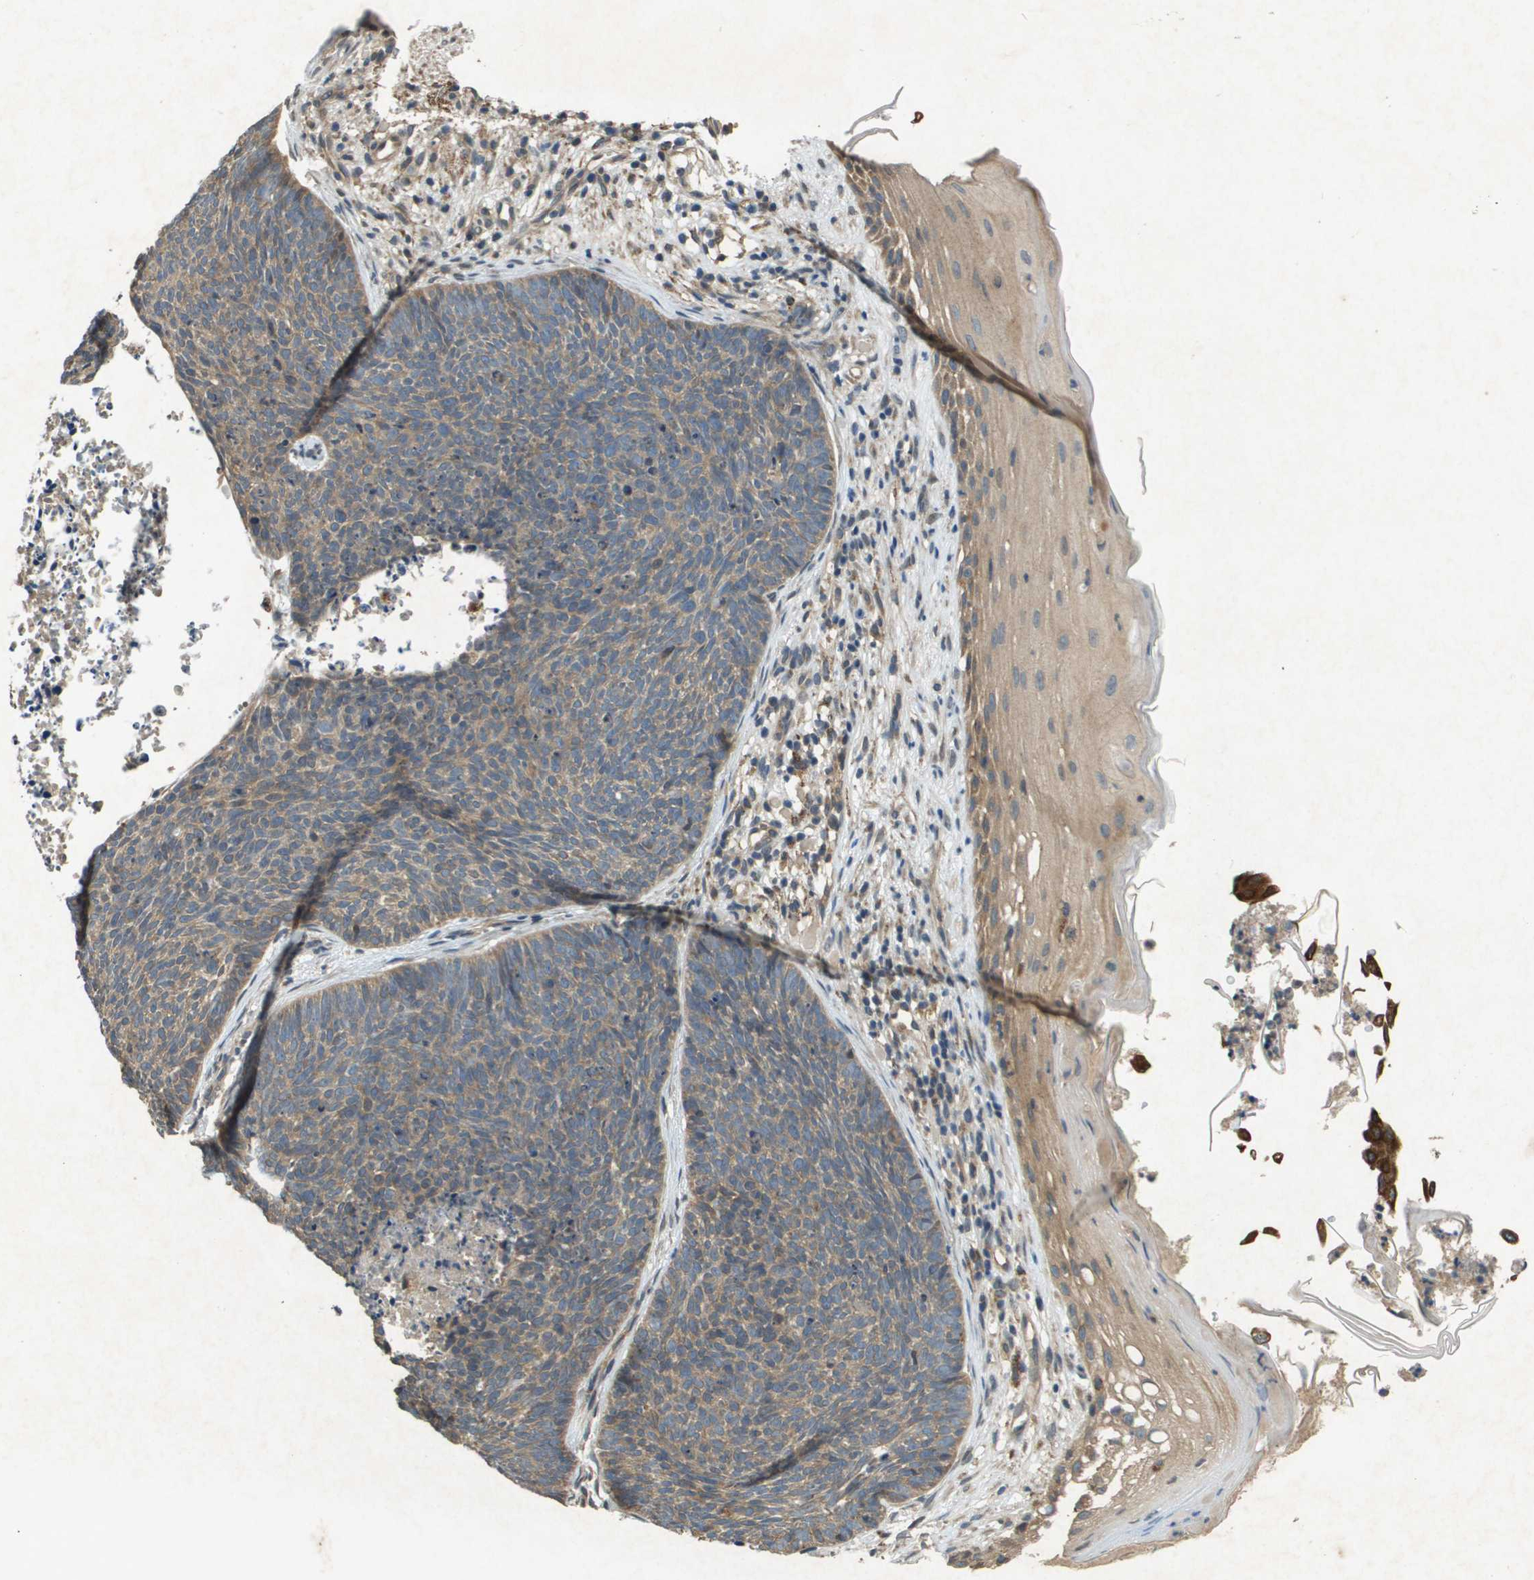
{"staining": {"intensity": "weak", "quantity": ">75%", "location": "cytoplasmic/membranous"}, "tissue": "skin cancer", "cell_type": "Tumor cells", "image_type": "cancer", "snomed": [{"axis": "morphology", "description": "Basal cell carcinoma"}, {"axis": "topography", "description": "Skin"}], "caption": "Skin basal cell carcinoma stained with a brown dye reveals weak cytoplasmic/membranous positive staining in approximately >75% of tumor cells.", "gene": "CDKN2C", "patient": {"sex": "female", "age": 70}}